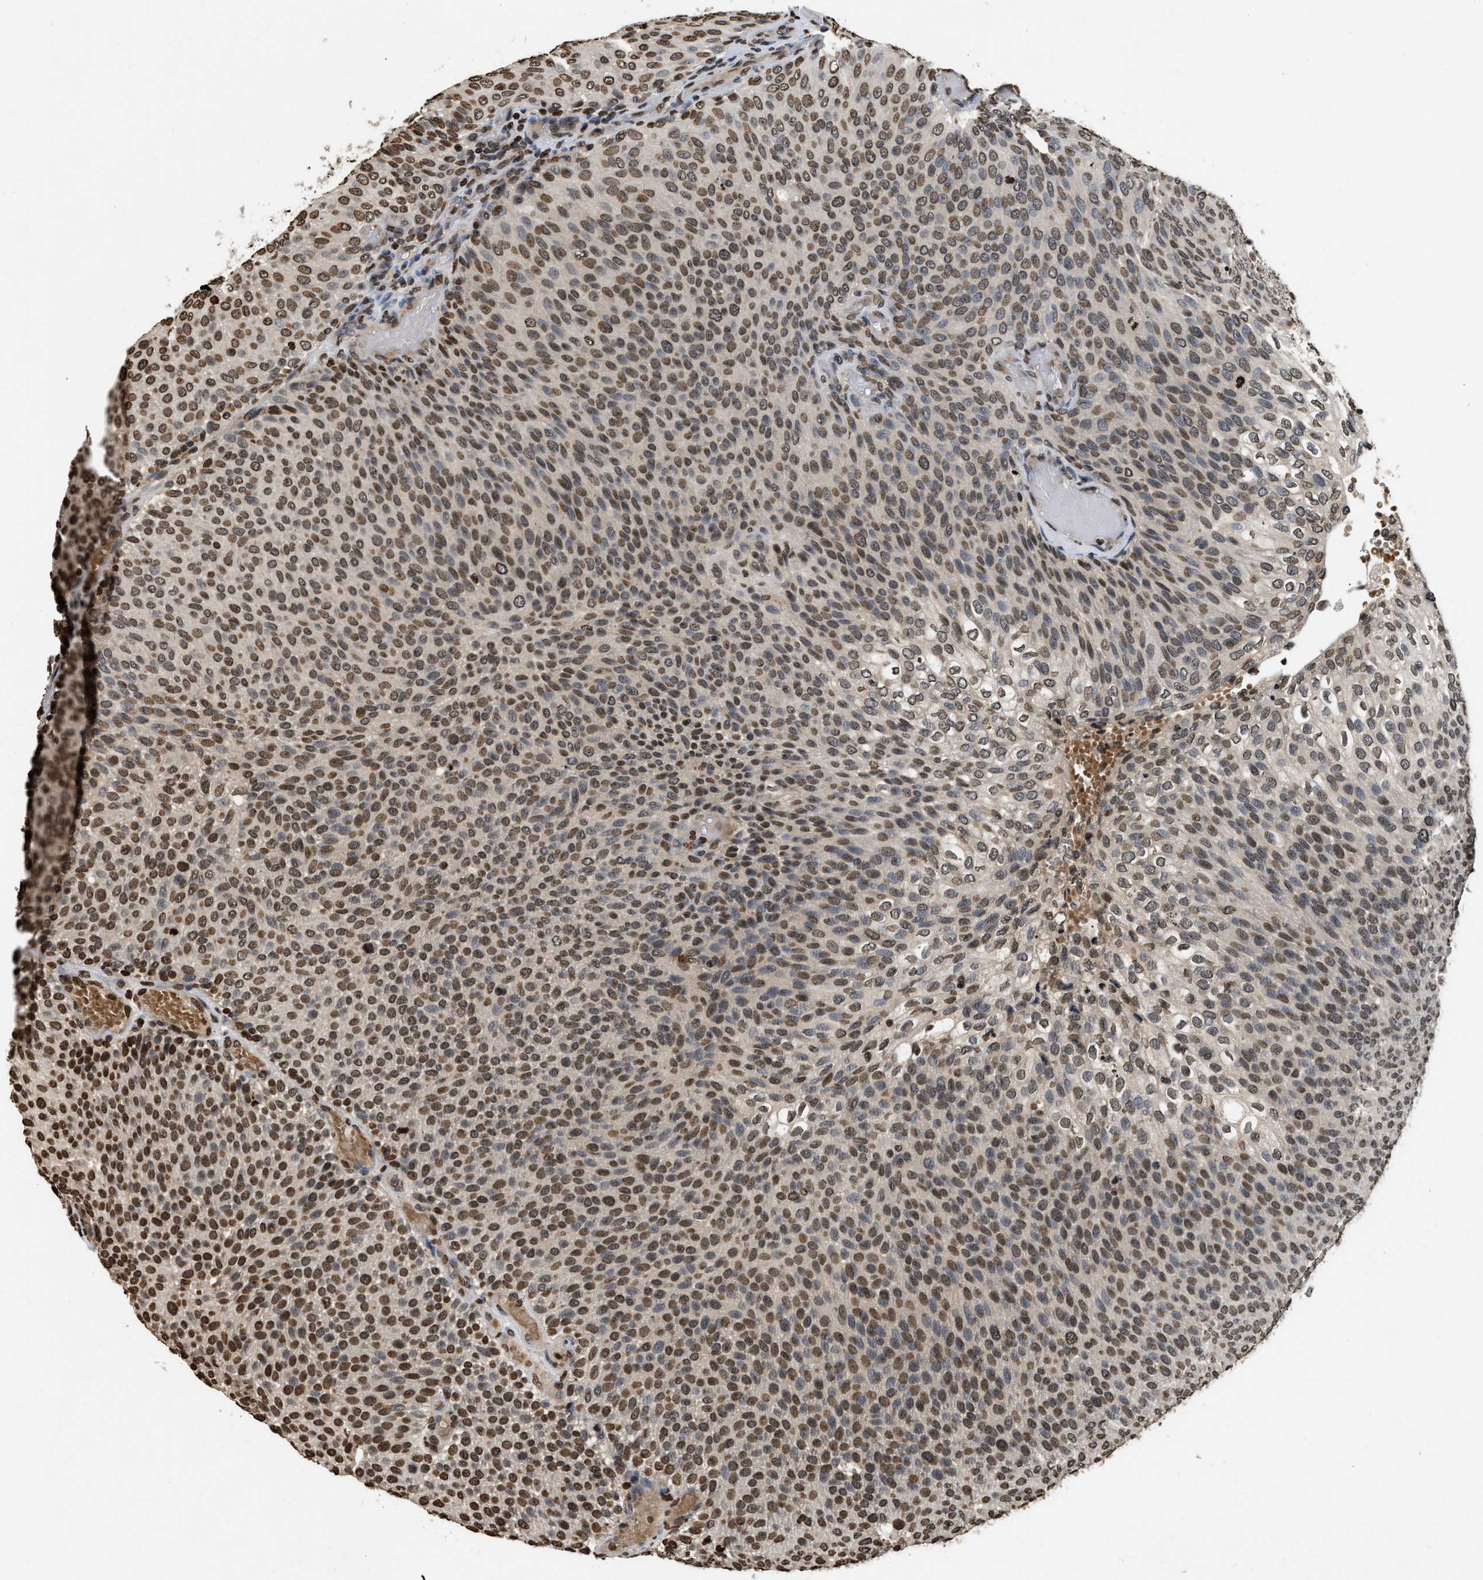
{"staining": {"intensity": "moderate", "quantity": ">75%", "location": "nuclear"}, "tissue": "urothelial cancer", "cell_type": "Tumor cells", "image_type": "cancer", "snomed": [{"axis": "morphology", "description": "Urothelial carcinoma, Low grade"}, {"axis": "topography", "description": "Urinary bladder"}], "caption": "Tumor cells exhibit medium levels of moderate nuclear staining in about >75% of cells in low-grade urothelial carcinoma.", "gene": "DNASE1L3", "patient": {"sex": "male", "age": 78}}